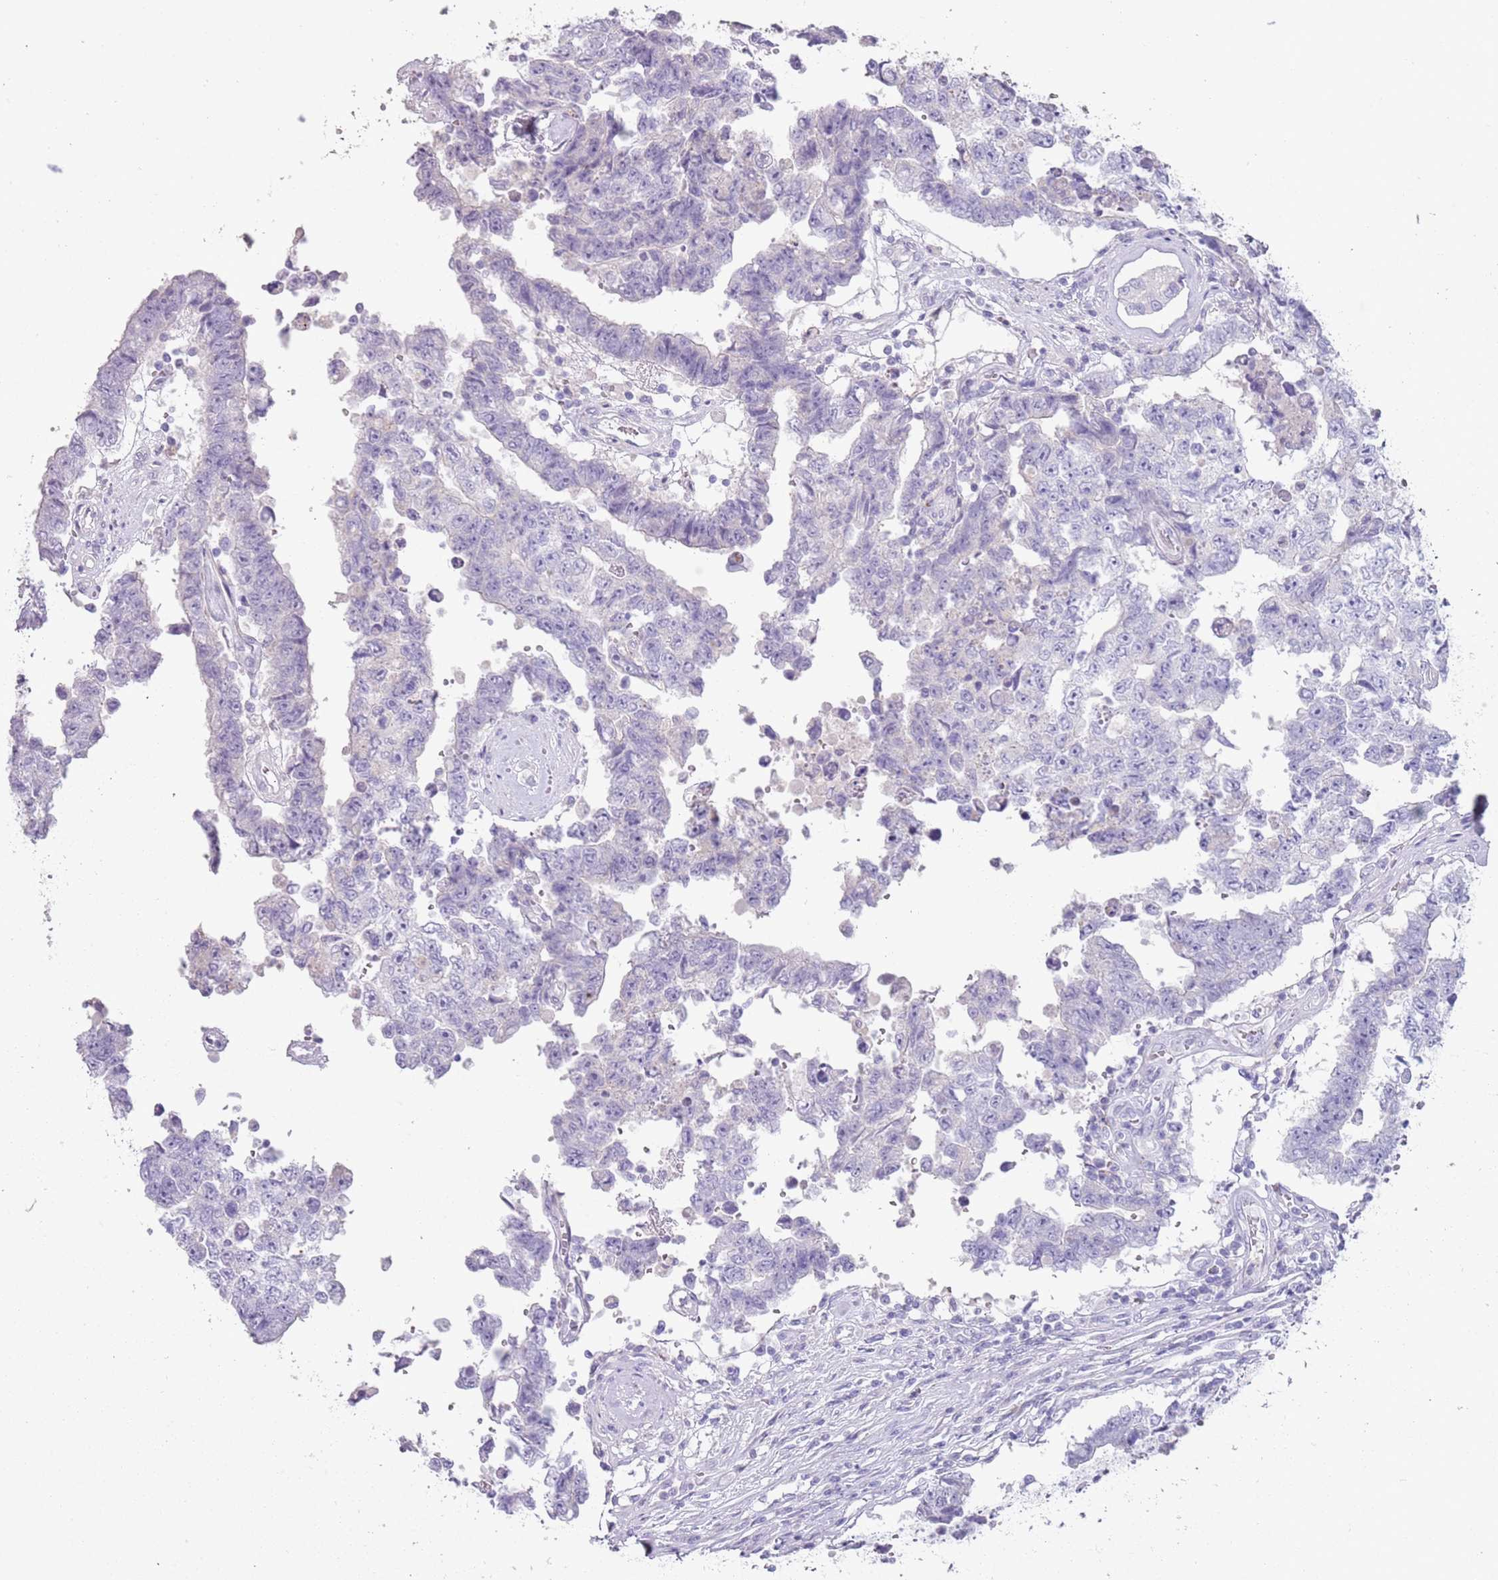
{"staining": {"intensity": "negative", "quantity": "none", "location": "none"}, "tissue": "testis cancer", "cell_type": "Tumor cells", "image_type": "cancer", "snomed": [{"axis": "morphology", "description": "Normal tissue, NOS"}, {"axis": "morphology", "description": "Carcinoma, Embryonal, NOS"}, {"axis": "topography", "description": "Testis"}, {"axis": "topography", "description": "Epididymis"}], "caption": "Human testis cancer (embryonal carcinoma) stained for a protein using IHC demonstrates no staining in tumor cells.", "gene": "NBPF20", "patient": {"sex": "male", "age": 25}}